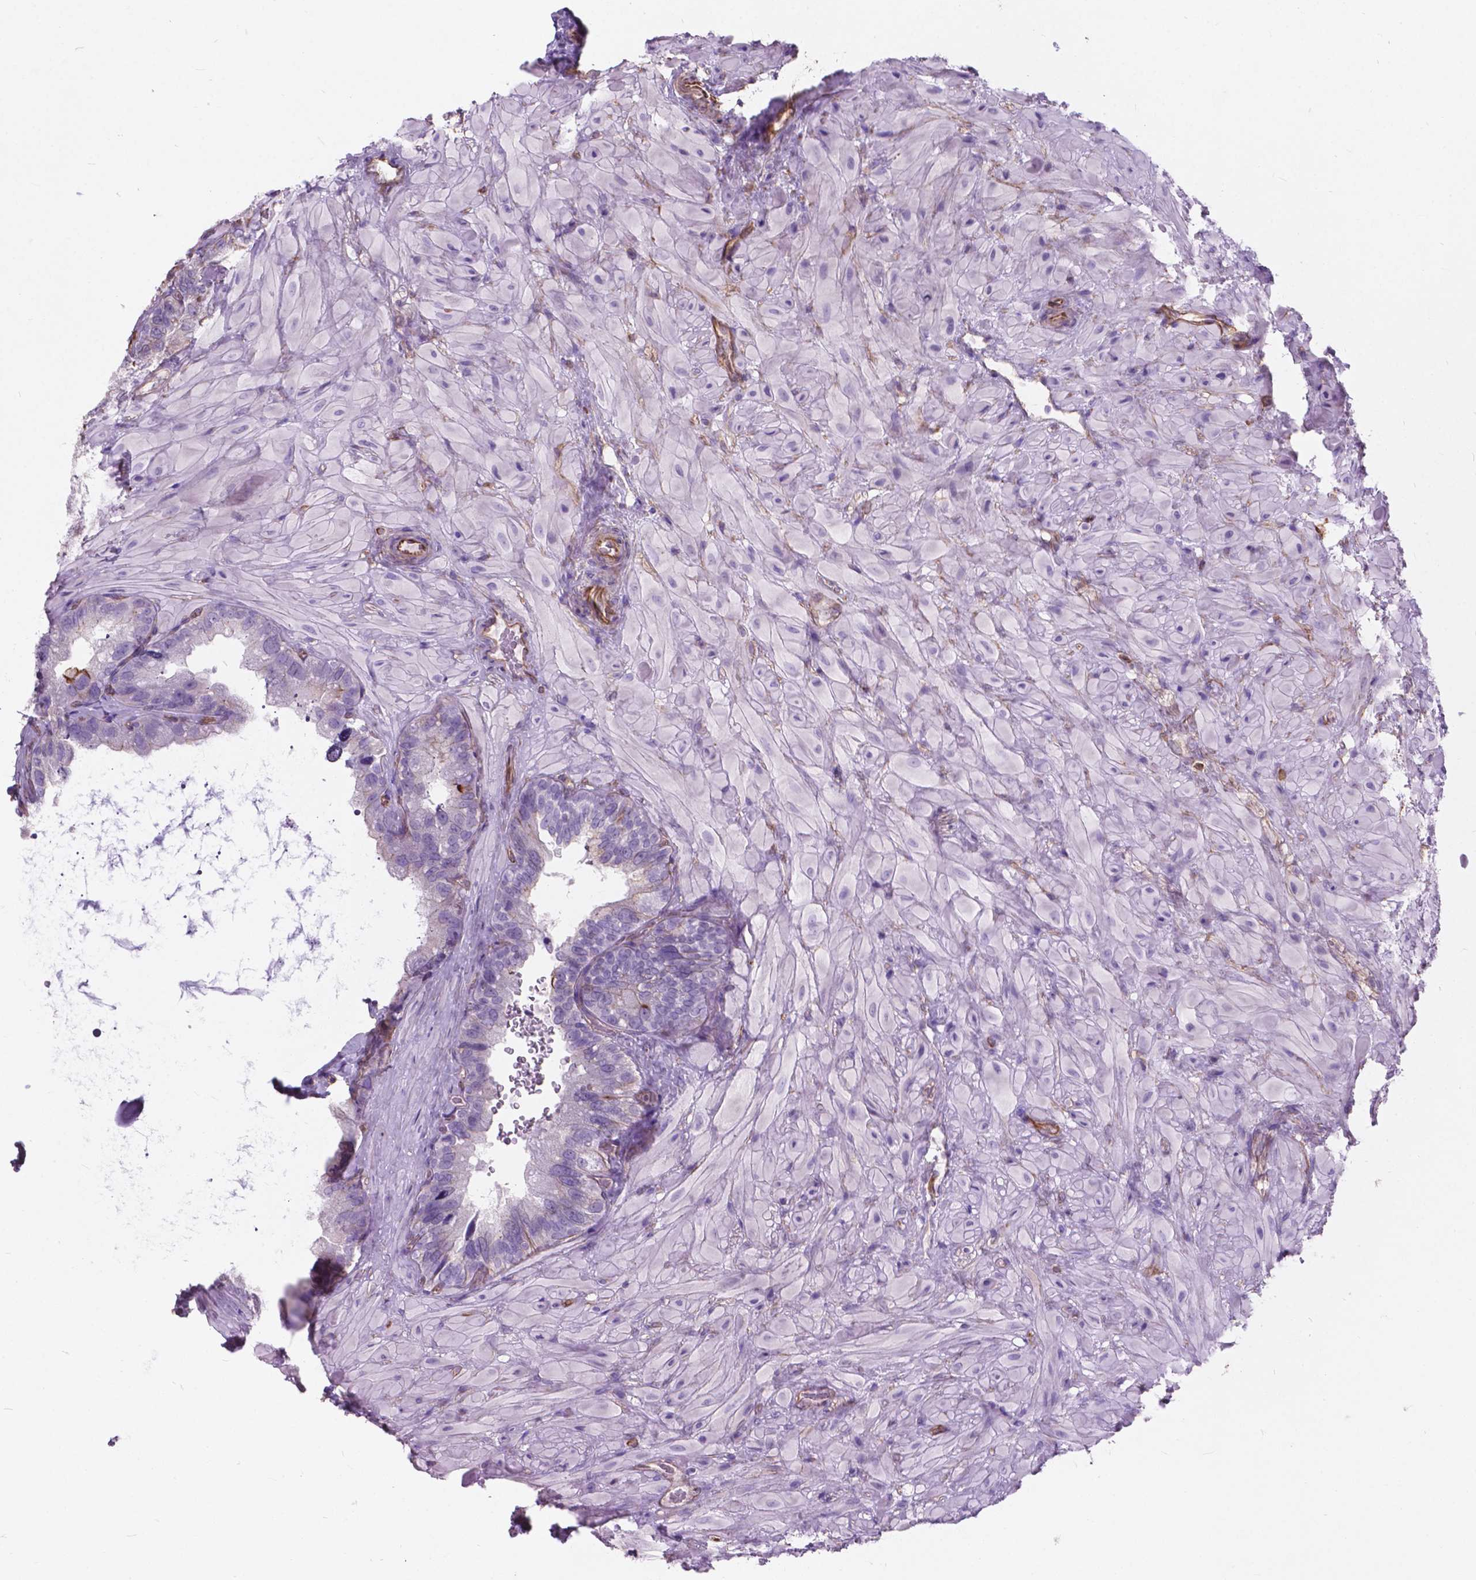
{"staining": {"intensity": "negative", "quantity": "none", "location": "none"}, "tissue": "seminal vesicle", "cell_type": "Glandular cells", "image_type": "normal", "snomed": [{"axis": "morphology", "description": "Normal tissue, NOS"}, {"axis": "topography", "description": "Seminal veicle"}], "caption": "Immunohistochemical staining of normal seminal vesicle reveals no significant positivity in glandular cells.", "gene": "AMOT", "patient": {"sex": "male", "age": 69}}